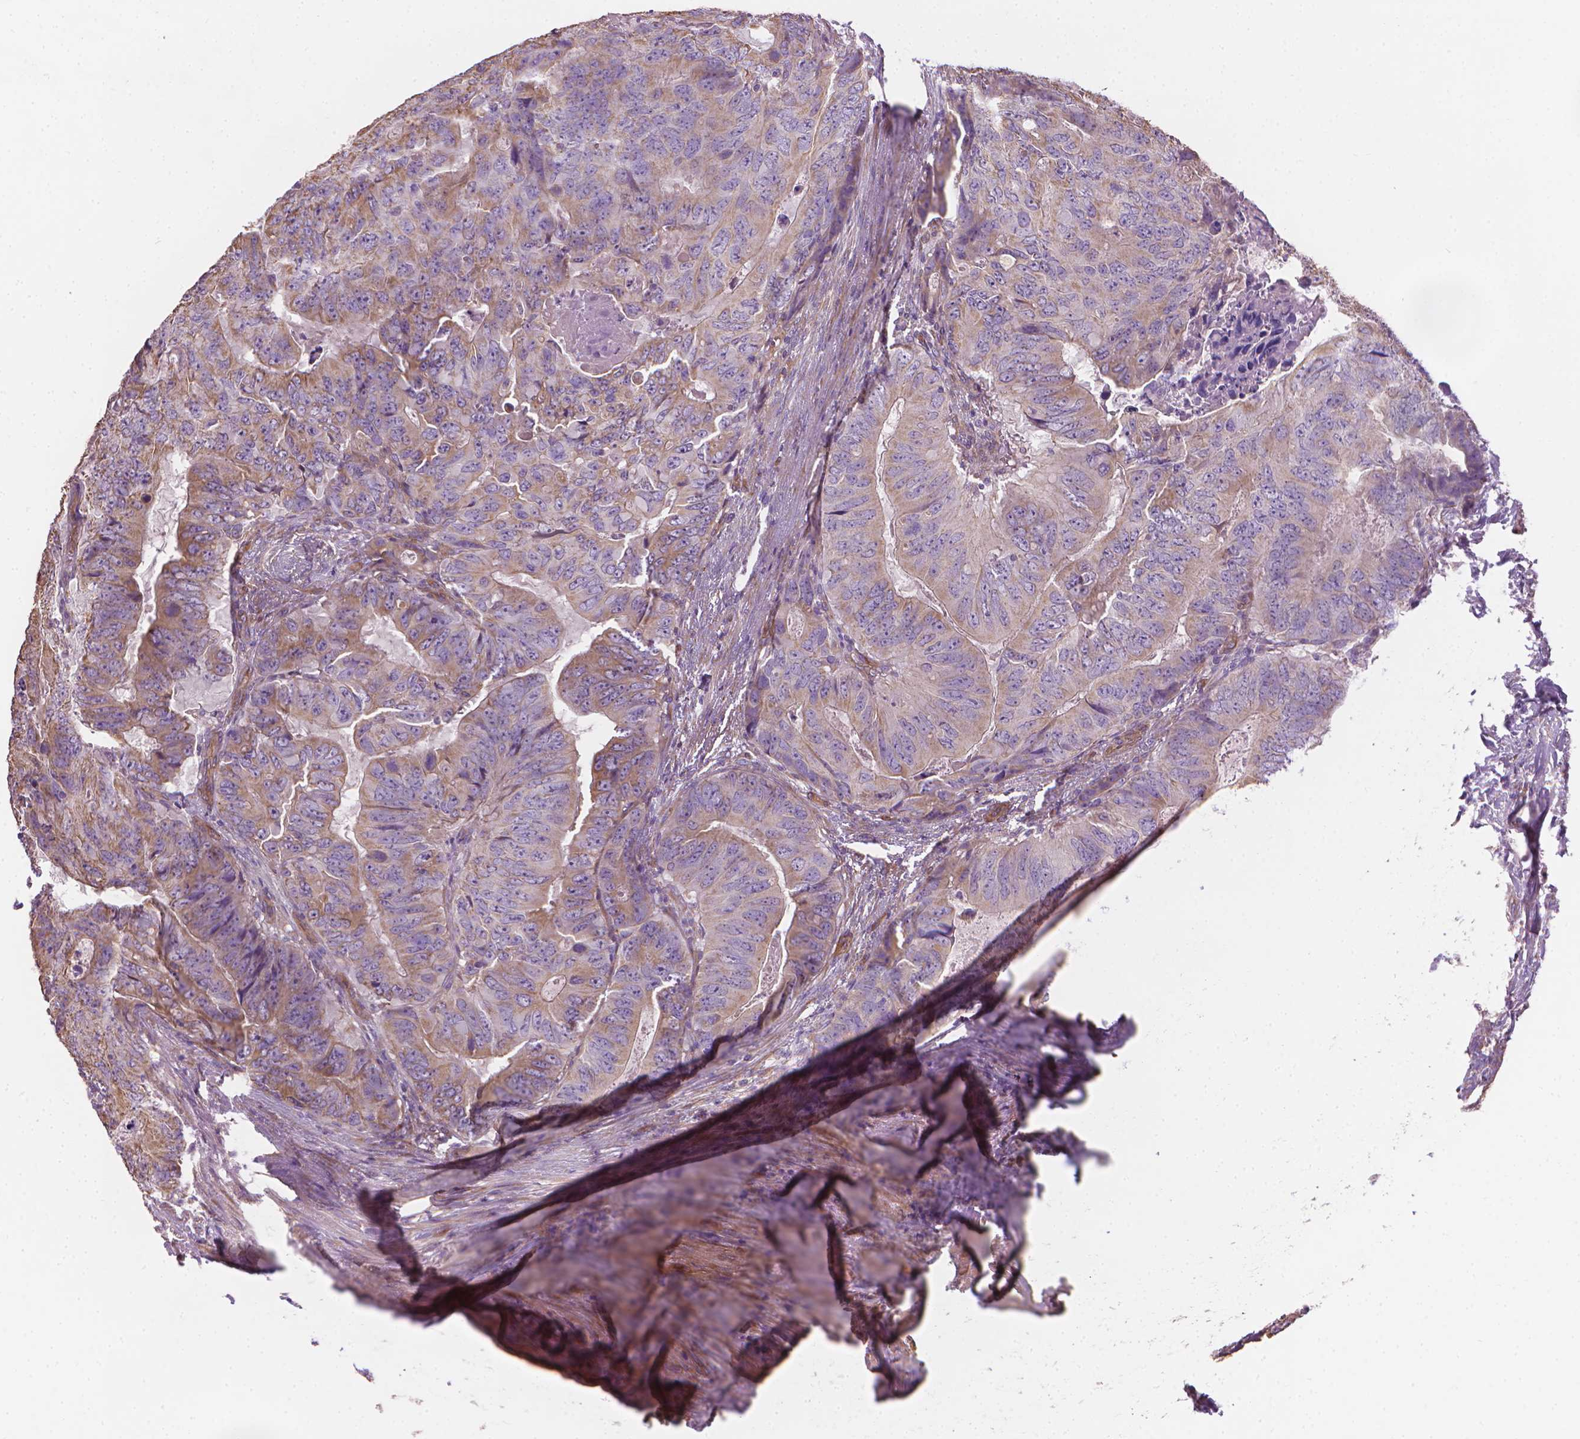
{"staining": {"intensity": "weak", "quantity": ">75%", "location": "cytoplasmic/membranous"}, "tissue": "colorectal cancer", "cell_type": "Tumor cells", "image_type": "cancer", "snomed": [{"axis": "morphology", "description": "Adenocarcinoma, NOS"}, {"axis": "topography", "description": "Colon"}], "caption": "Immunohistochemistry staining of colorectal cancer, which shows low levels of weak cytoplasmic/membranous positivity in approximately >75% of tumor cells indicating weak cytoplasmic/membranous protein expression. The staining was performed using DAB (3,3'-diaminobenzidine) (brown) for protein detection and nuclei were counterstained in hematoxylin (blue).", "gene": "TTC29", "patient": {"sex": "male", "age": 79}}